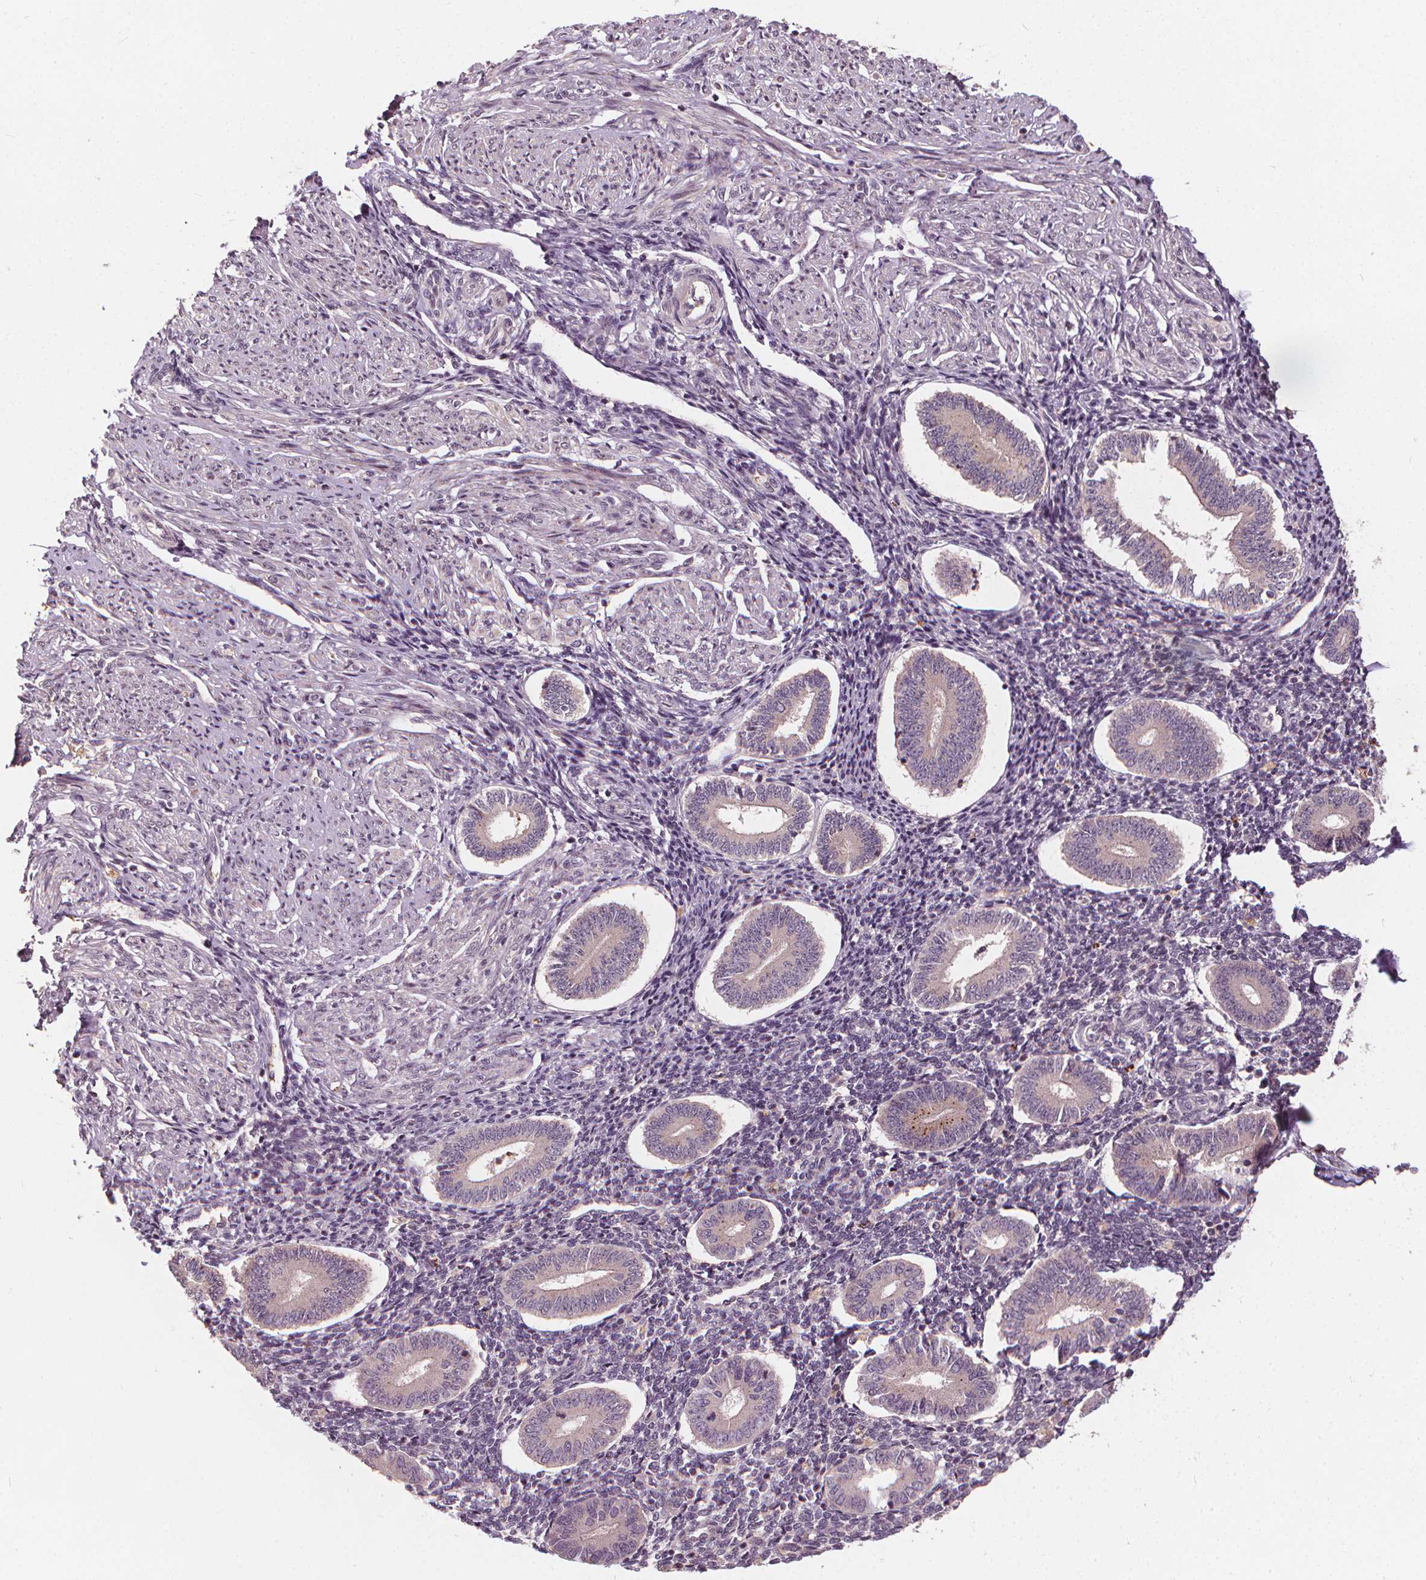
{"staining": {"intensity": "negative", "quantity": "none", "location": "none"}, "tissue": "endometrium", "cell_type": "Cells in endometrial stroma", "image_type": "normal", "snomed": [{"axis": "morphology", "description": "Normal tissue, NOS"}, {"axis": "topography", "description": "Endometrium"}], "caption": "Immunohistochemistry (IHC) photomicrograph of unremarkable endometrium: human endometrium stained with DAB (3,3'-diaminobenzidine) reveals no significant protein expression in cells in endometrial stroma.", "gene": "IPO13", "patient": {"sex": "female", "age": 40}}